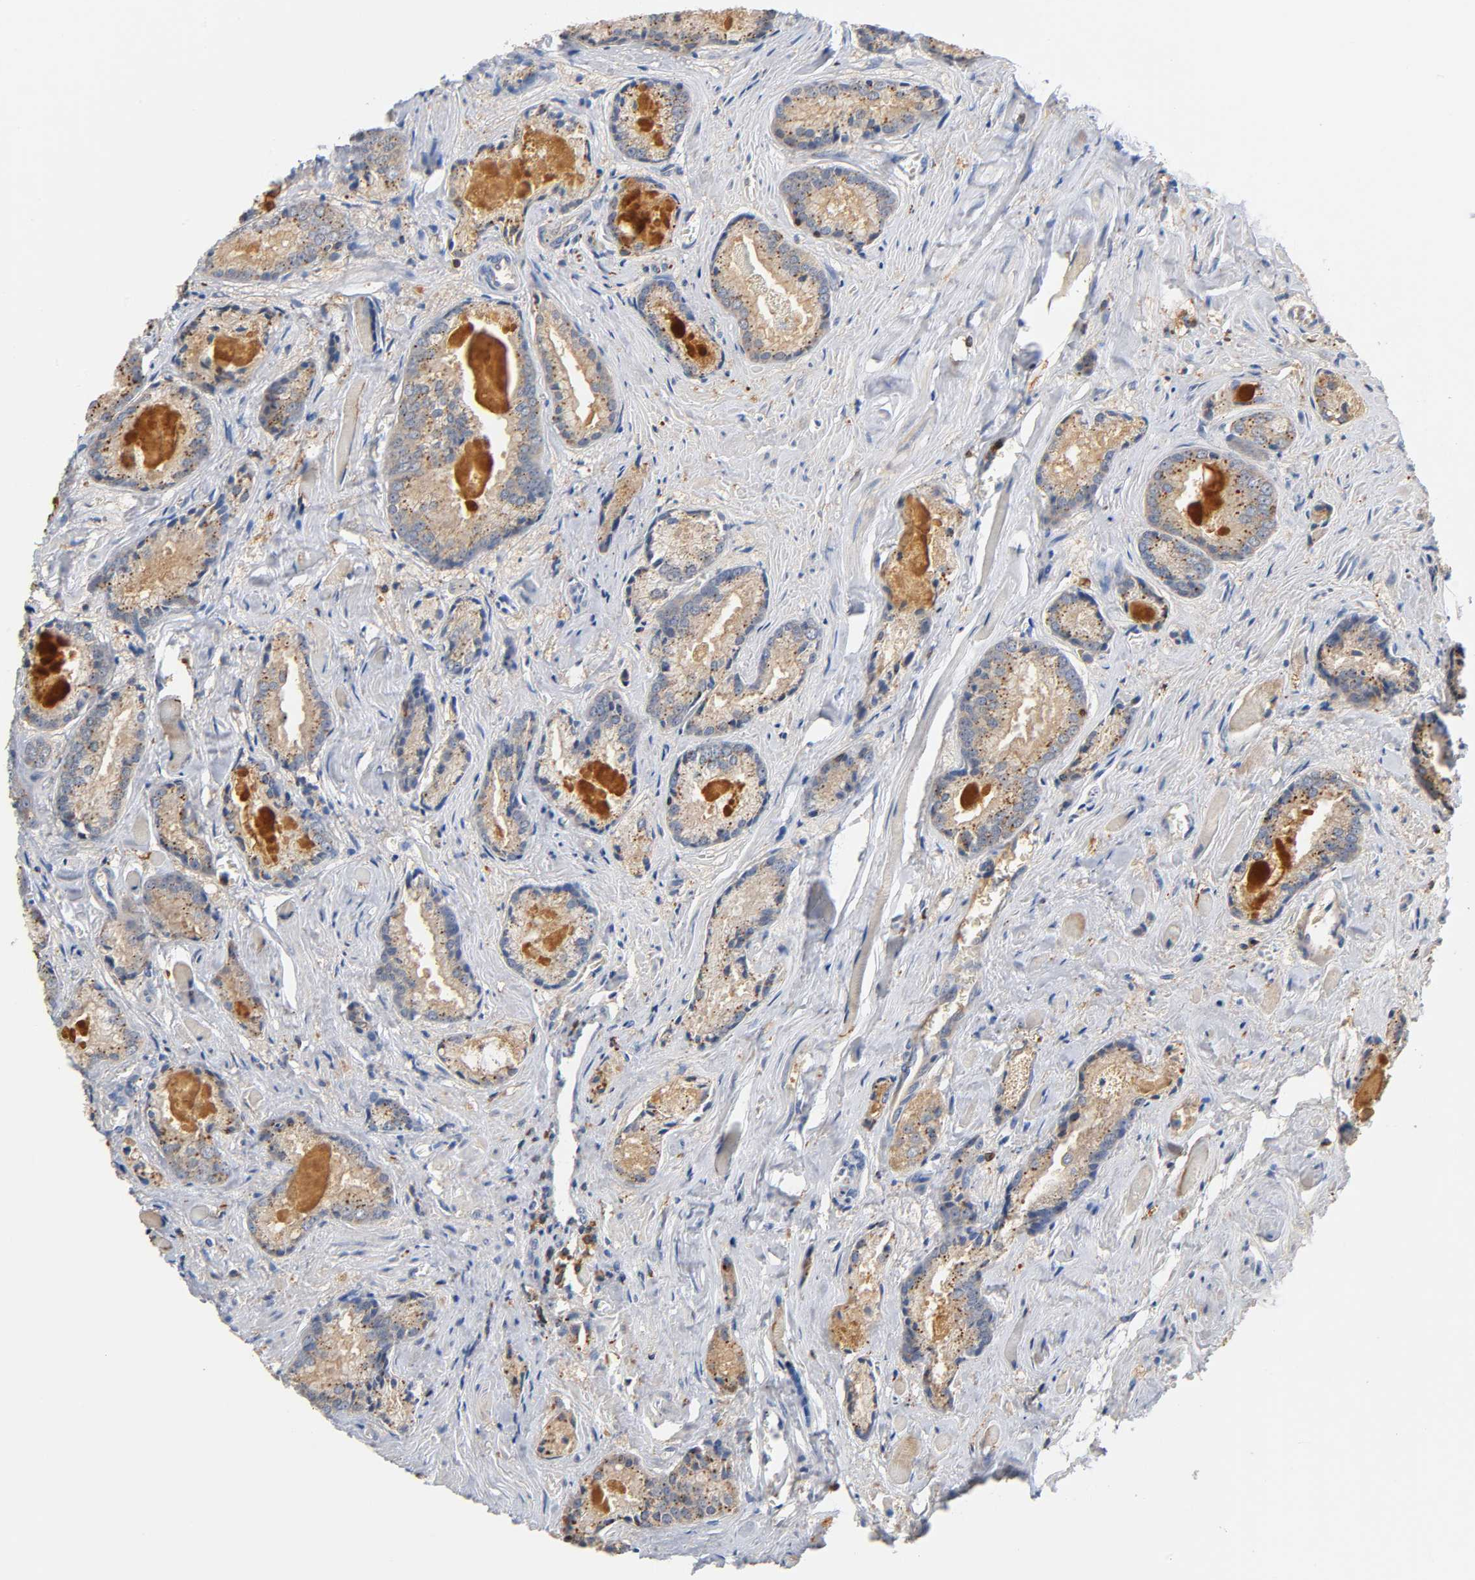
{"staining": {"intensity": "moderate", "quantity": ">75%", "location": "cytoplasmic/membranous"}, "tissue": "prostate cancer", "cell_type": "Tumor cells", "image_type": "cancer", "snomed": [{"axis": "morphology", "description": "Adenocarcinoma, Low grade"}, {"axis": "topography", "description": "Prostate"}], "caption": "This histopathology image reveals immunohistochemistry (IHC) staining of human prostate cancer (adenocarcinoma (low-grade)), with medium moderate cytoplasmic/membranous positivity in approximately >75% of tumor cells.", "gene": "UCKL1", "patient": {"sex": "male", "age": 64}}